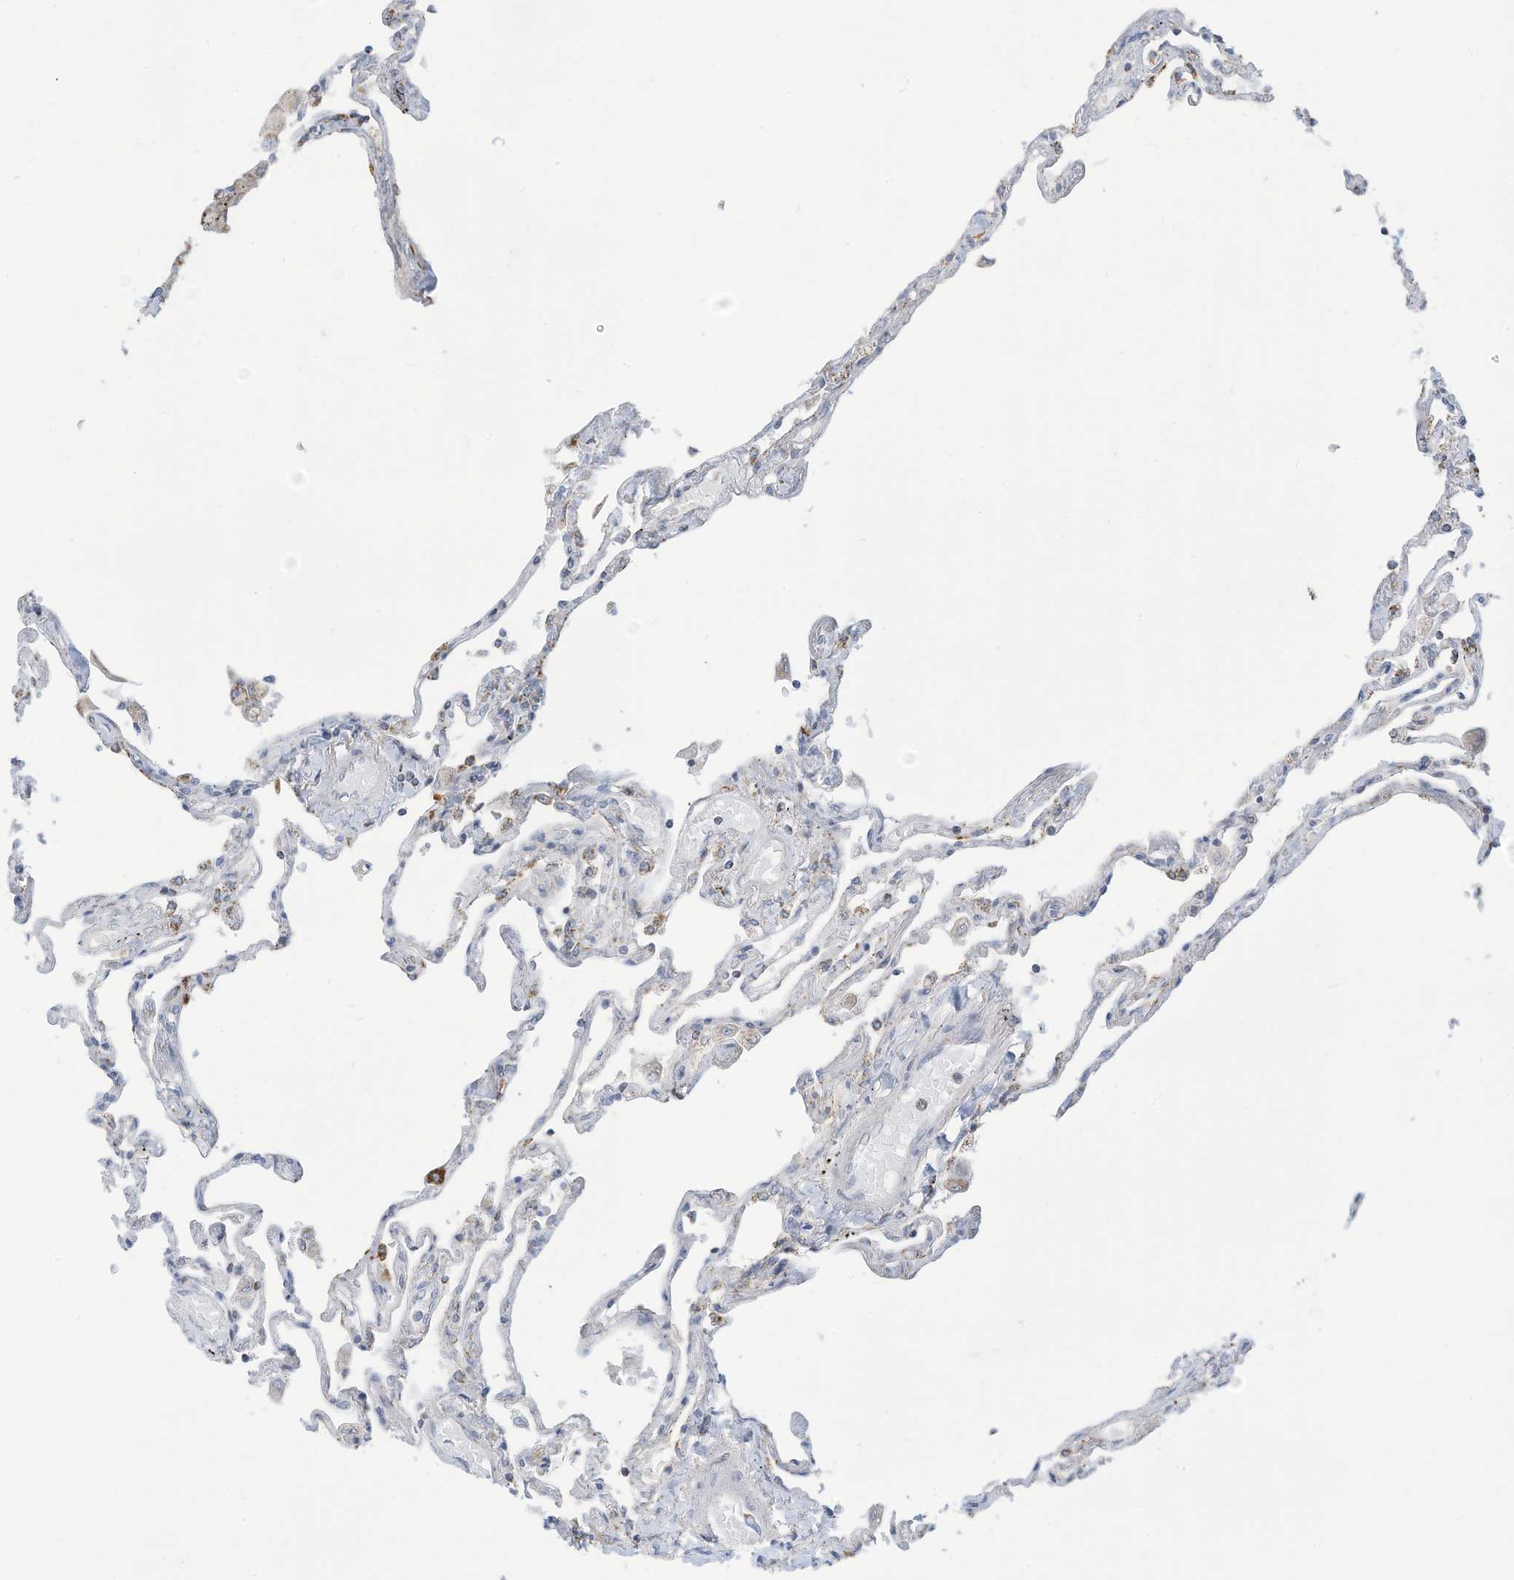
{"staining": {"intensity": "negative", "quantity": "none", "location": "none"}, "tissue": "lung", "cell_type": "Alveolar cells", "image_type": "normal", "snomed": [{"axis": "morphology", "description": "Normal tissue, NOS"}, {"axis": "topography", "description": "Lung"}], "caption": "High power microscopy histopathology image of an IHC photomicrograph of benign lung, revealing no significant positivity in alveolar cells. (Immunohistochemistry (ihc), brightfield microscopy, high magnification).", "gene": "NLN", "patient": {"sex": "female", "age": 67}}